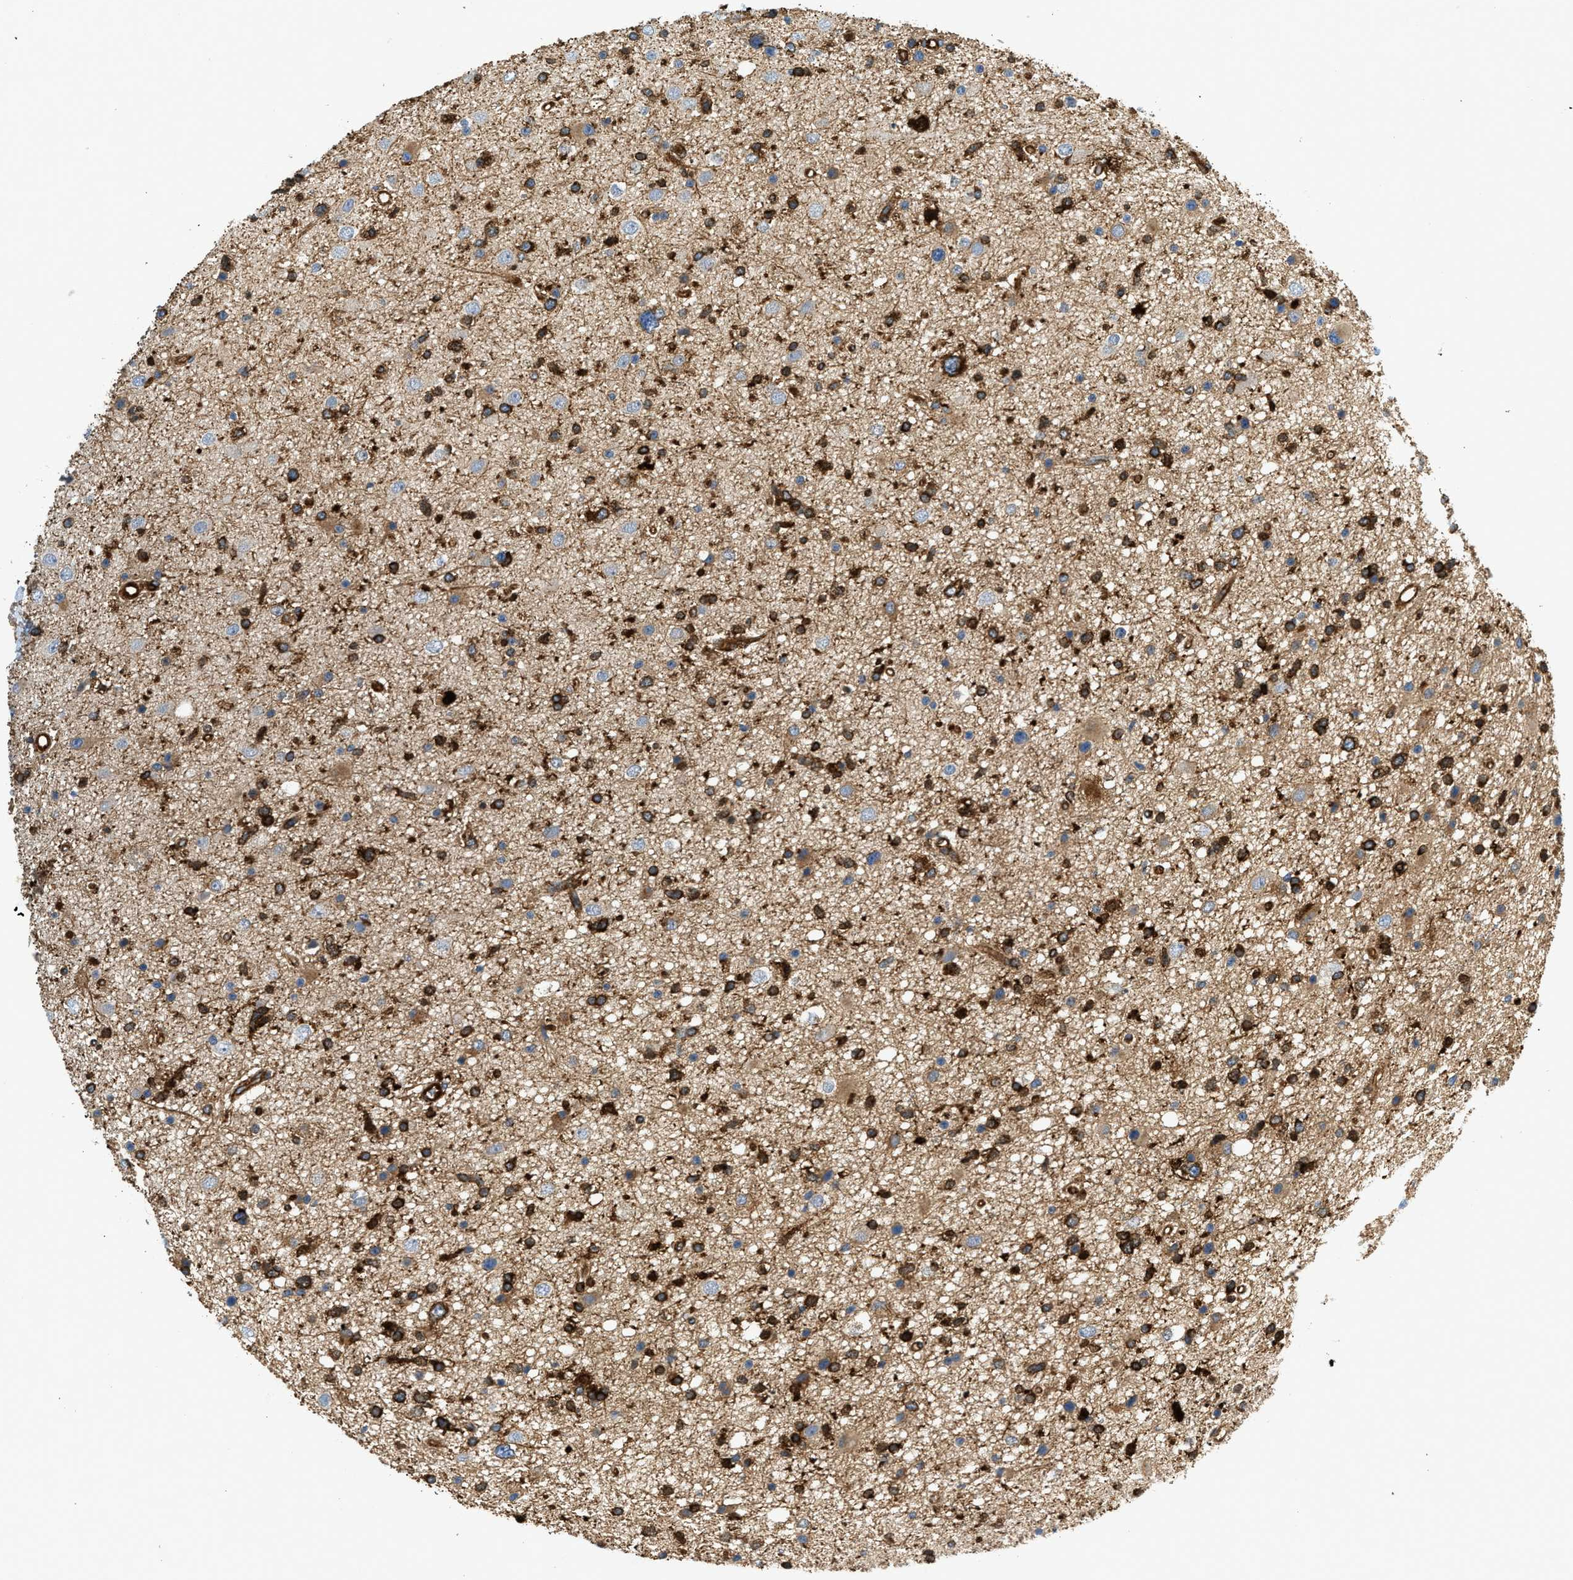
{"staining": {"intensity": "moderate", "quantity": "25%-75%", "location": "cytoplasmic/membranous"}, "tissue": "glioma", "cell_type": "Tumor cells", "image_type": "cancer", "snomed": [{"axis": "morphology", "description": "Glioma, malignant, High grade"}, {"axis": "topography", "description": "Brain"}], "caption": "Protein positivity by IHC displays moderate cytoplasmic/membranous staining in about 25%-75% of tumor cells in malignant glioma (high-grade).", "gene": "HIP1", "patient": {"sex": "male", "age": 33}}